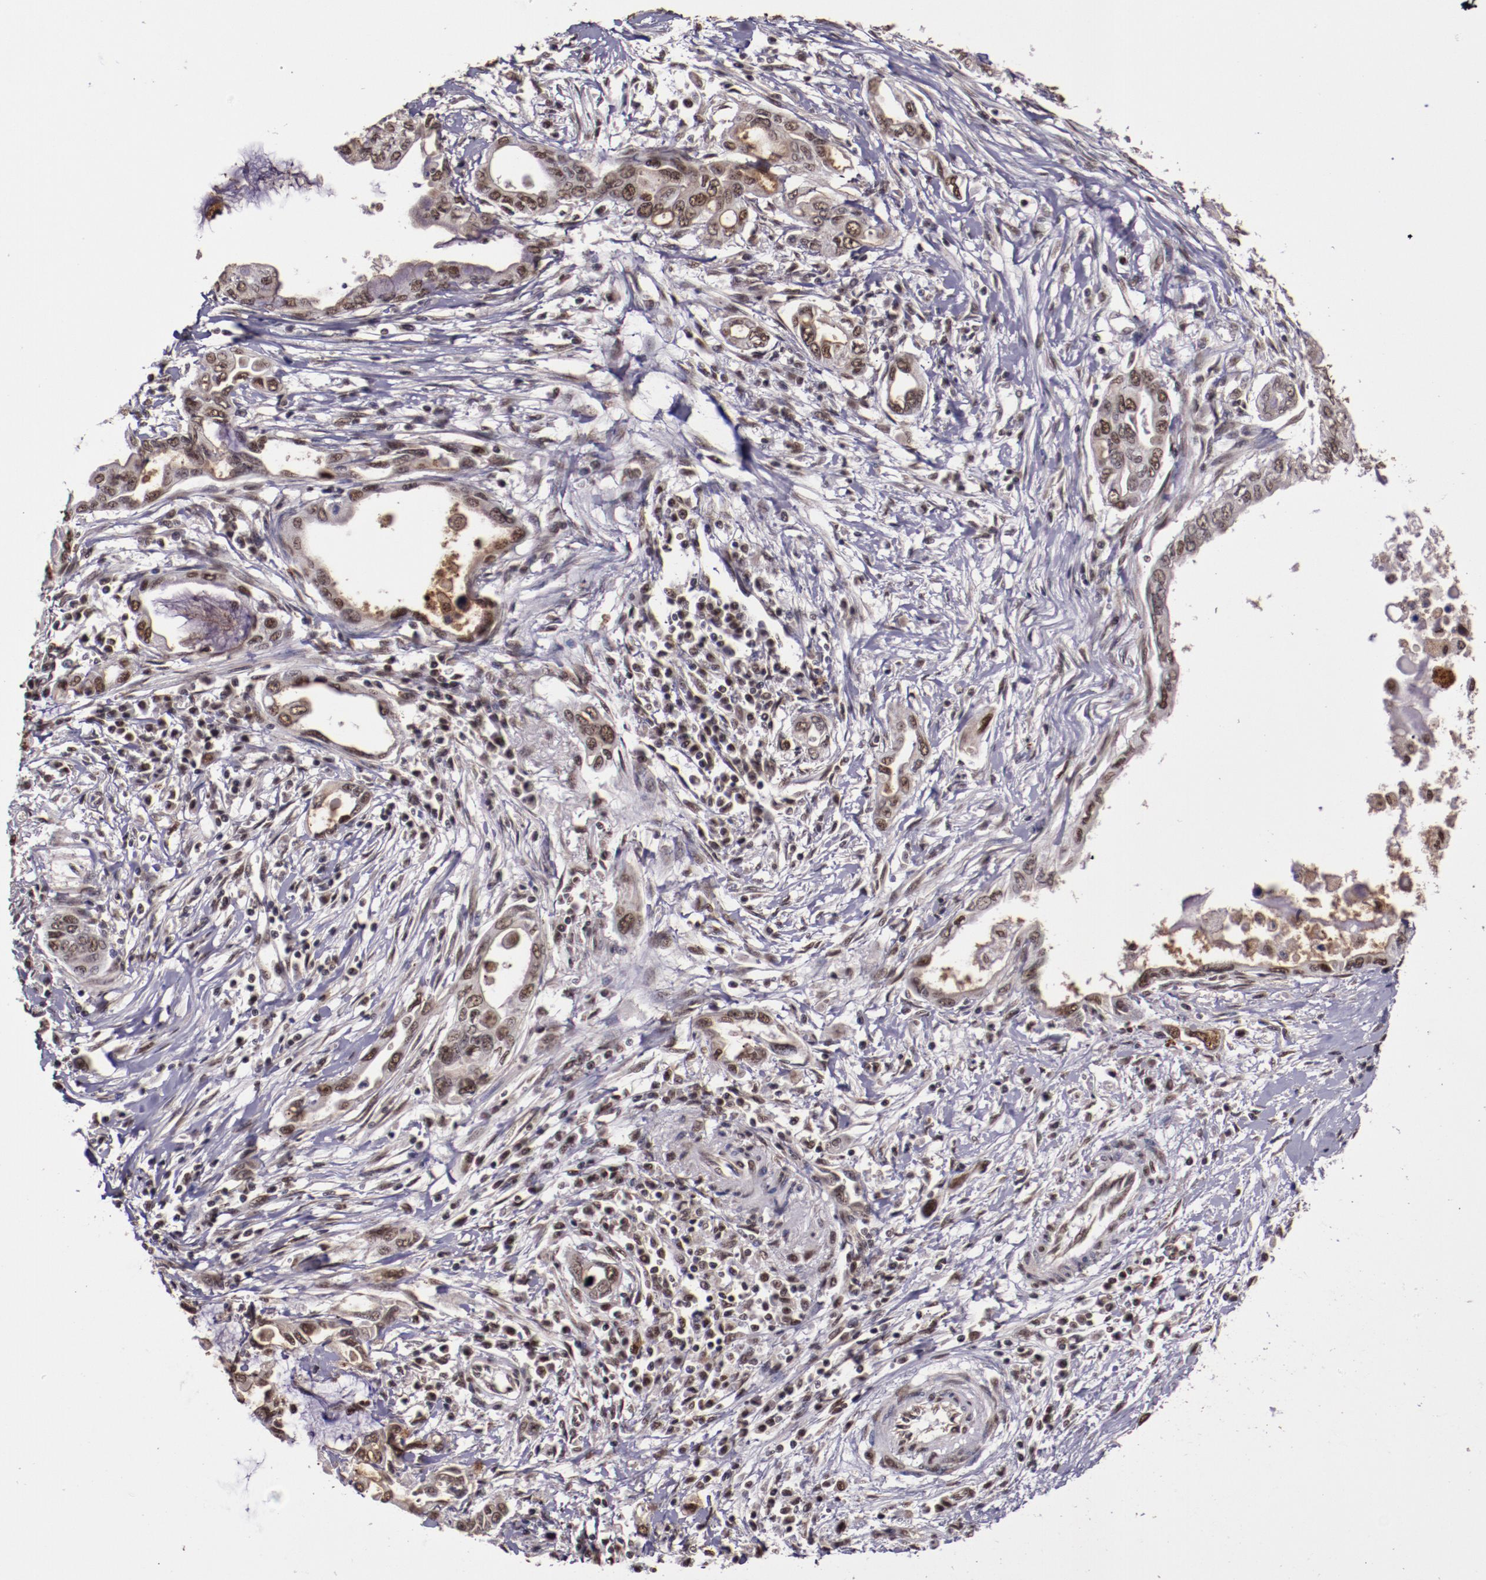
{"staining": {"intensity": "moderate", "quantity": ">75%", "location": "cytoplasmic/membranous,nuclear"}, "tissue": "pancreatic cancer", "cell_type": "Tumor cells", "image_type": "cancer", "snomed": [{"axis": "morphology", "description": "Adenocarcinoma, NOS"}, {"axis": "topography", "description": "Pancreas"}], "caption": "Brown immunohistochemical staining in pancreatic cancer reveals moderate cytoplasmic/membranous and nuclear staining in about >75% of tumor cells.", "gene": "CECR2", "patient": {"sex": "female", "age": 57}}